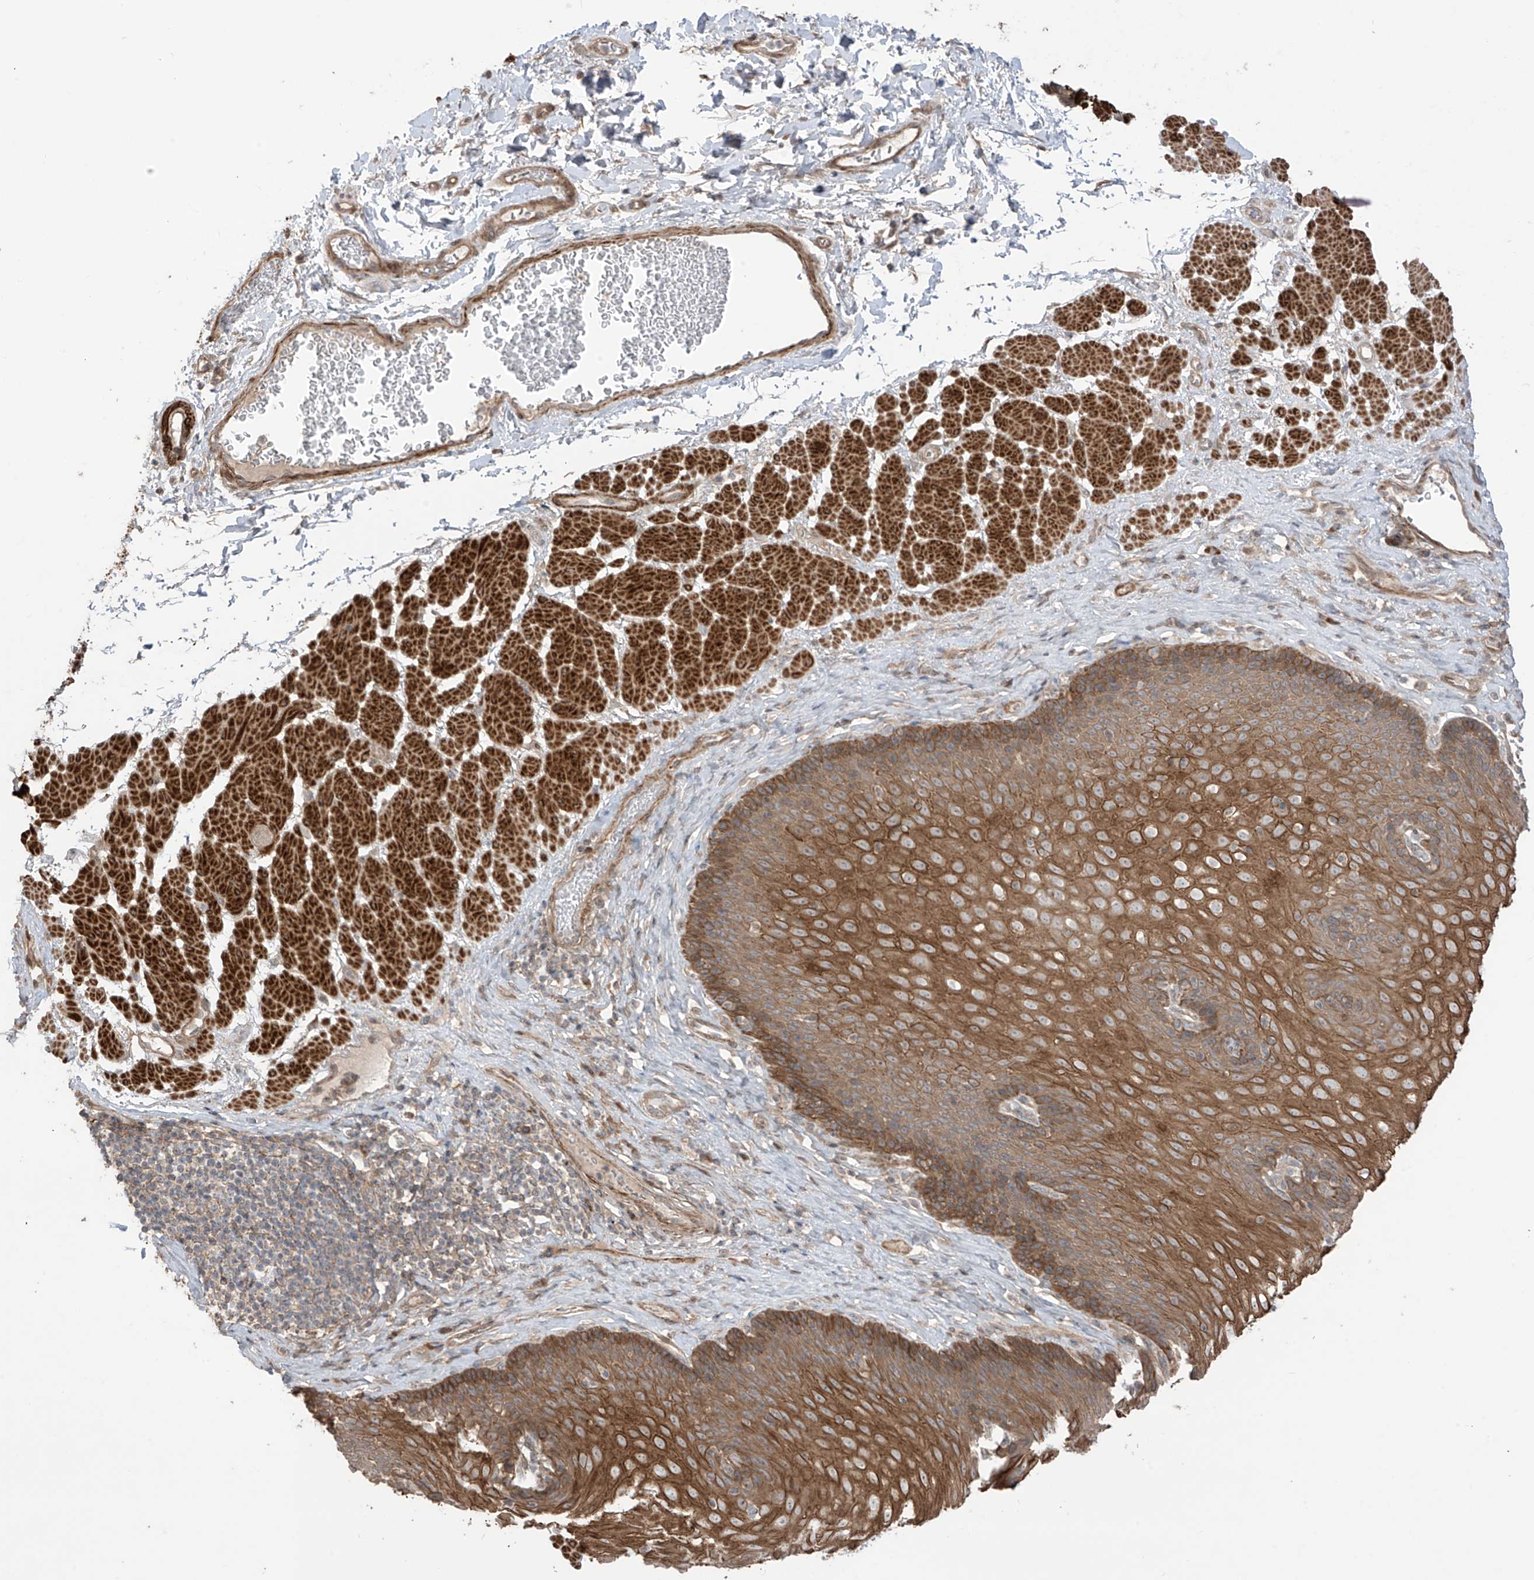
{"staining": {"intensity": "strong", "quantity": ">75%", "location": "cytoplasmic/membranous"}, "tissue": "esophagus", "cell_type": "Squamous epithelial cells", "image_type": "normal", "snomed": [{"axis": "morphology", "description": "Normal tissue, NOS"}, {"axis": "topography", "description": "Esophagus"}], "caption": "Immunohistochemical staining of benign human esophagus exhibits high levels of strong cytoplasmic/membranous expression in about >75% of squamous epithelial cells. The staining is performed using DAB (3,3'-diaminobenzidine) brown chromogen to label protein expression. The nuclei are counter-stained blue using hematoxylin.", "gene": "LRRC74A", "patient": {"sex": "female", "age": 66}}